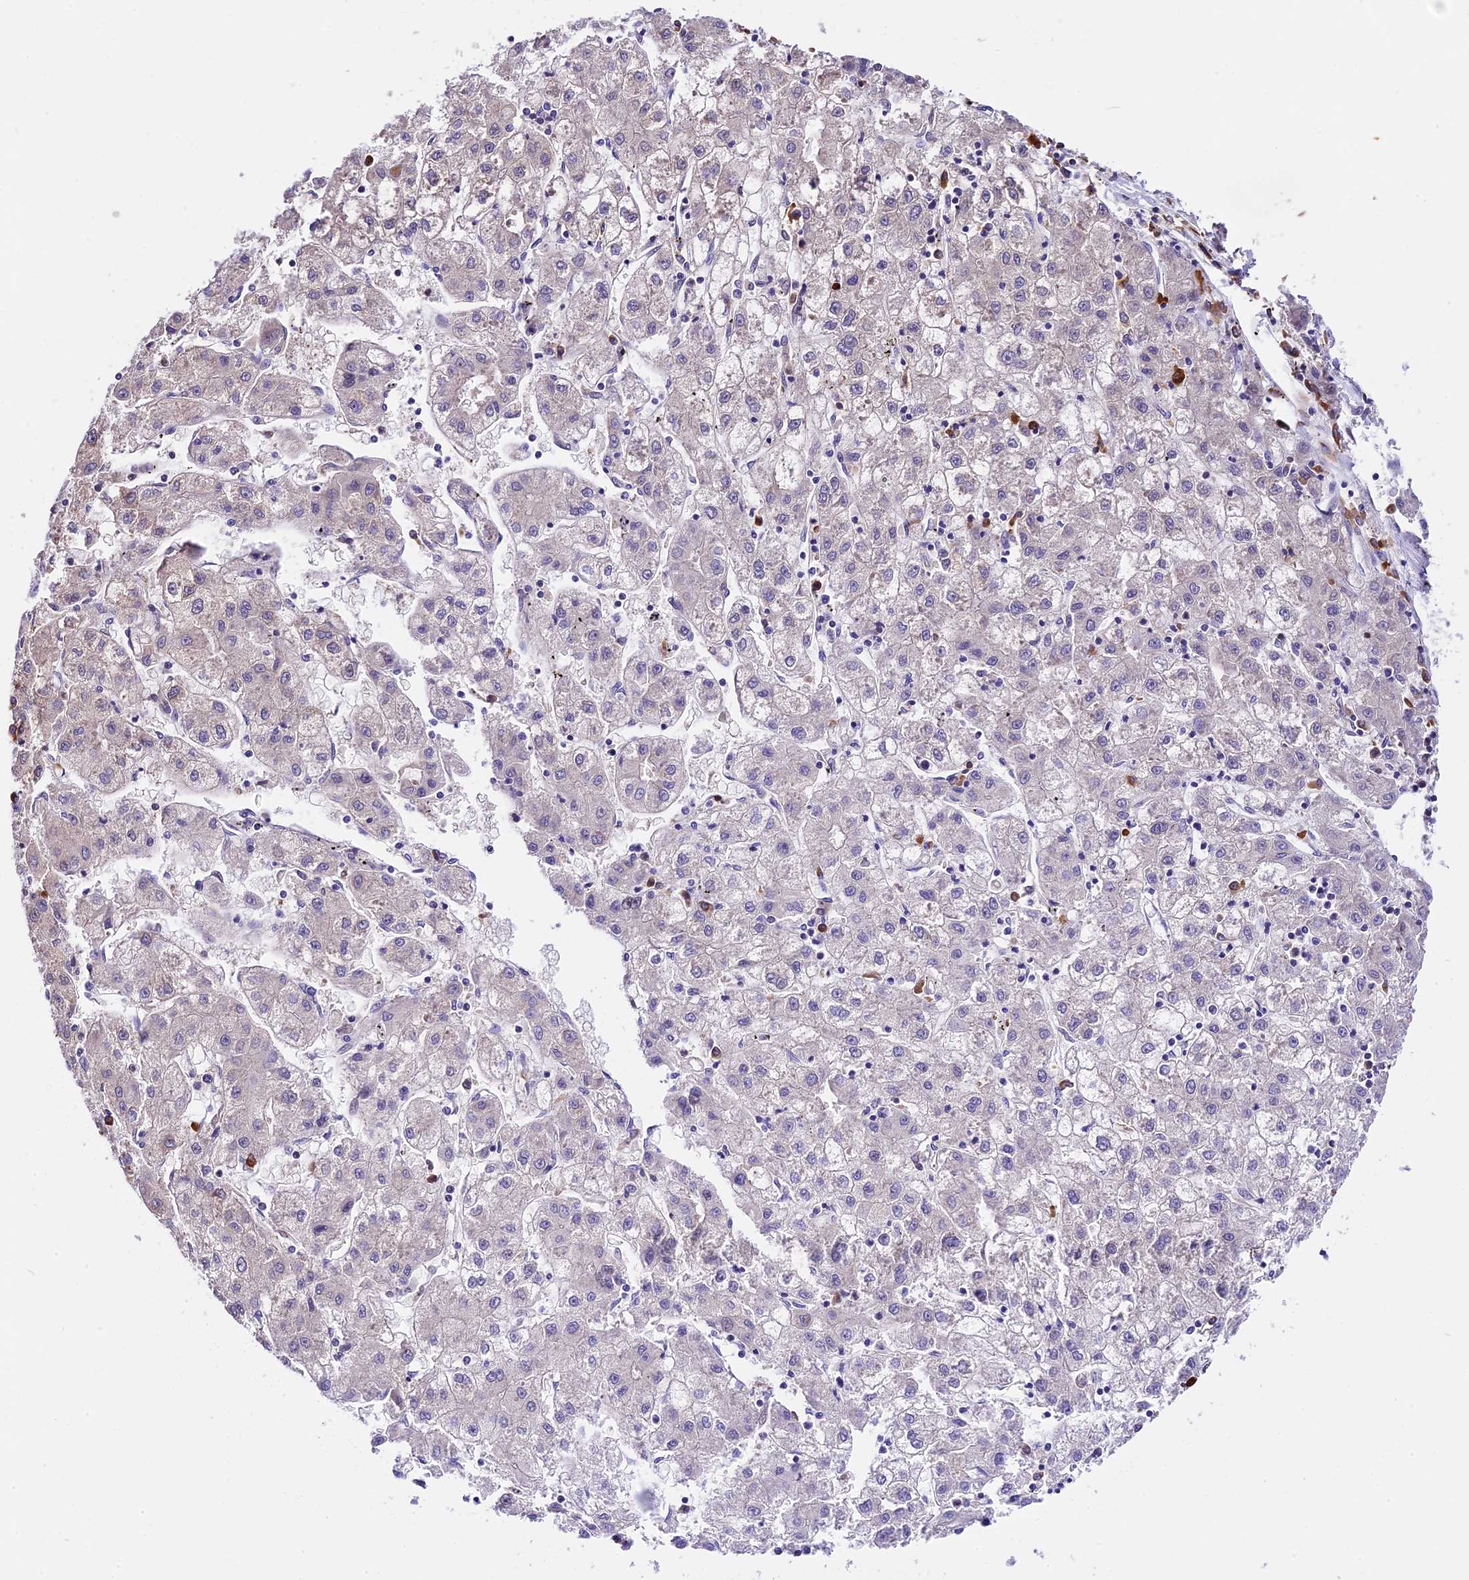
{"staining": {"intensity": "negative", "quantity": "none", "location": "none"}, "tissue": "liver cancer", "cell_type": "Tumor cells", "image_type": "cancer", "snomed": [{"axis": "morphology", "description": "Carcinoma, Hepatocellular, NOS"}, {"axis": "topography", "description": "Liver"}], "caption": "There is no significant staining in tumor cells of liver hepatocellular carcinoma.", "gene": "HERPUD1", "patient": {"sex": "male", "age": 72}}